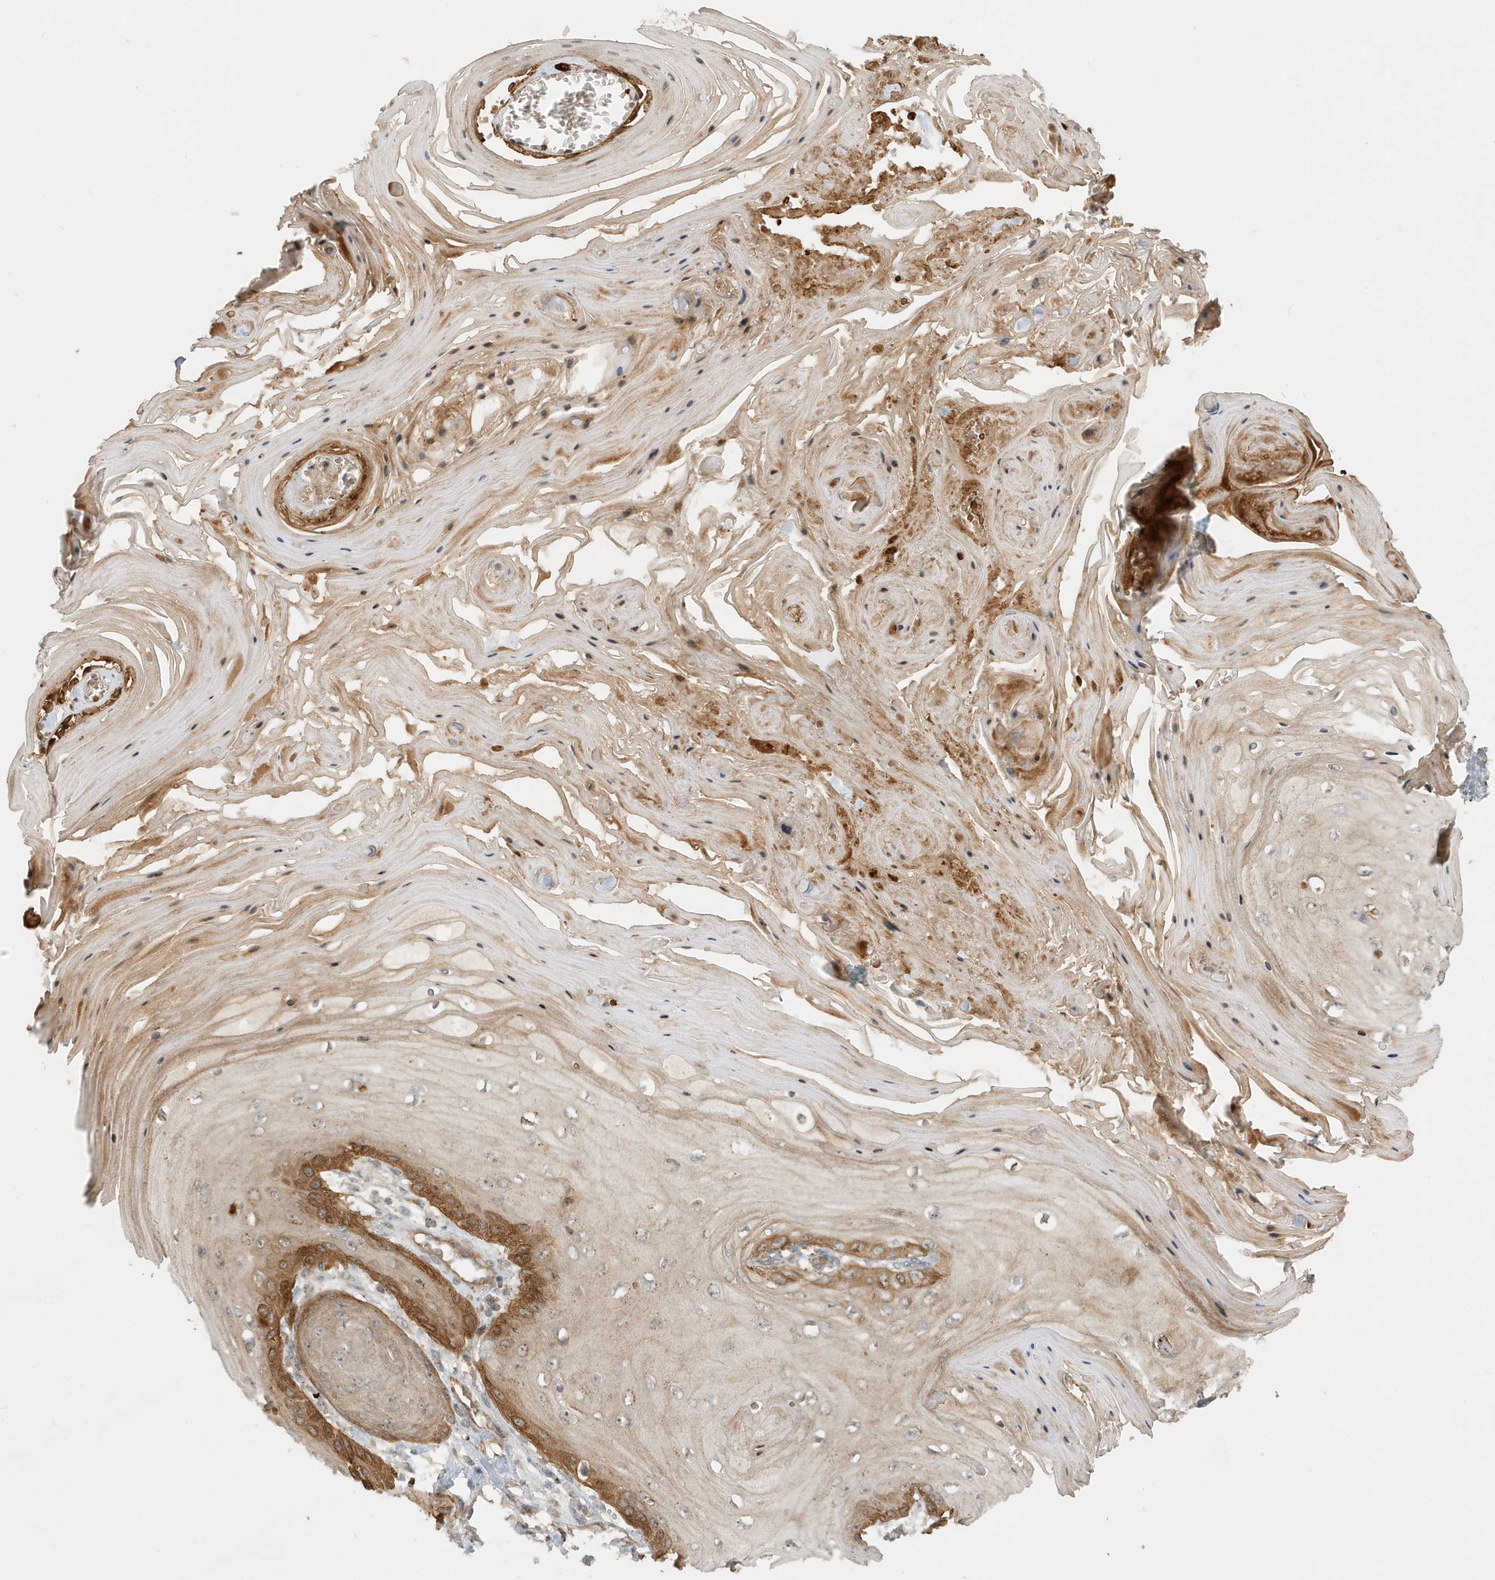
{"staining": {"intensity": "moderate", "quantity": "25%-75%", "location": "cytoplasmic/membranous"}, "tissue": "skin cancer", "cell_type": "Tumor cells", "image_type": "cancer", "snomed": [{"axis": "morphology", "description": "Squamous cell carcinoma, NOS"}, {"axis": "topography", "description": "Skin"}], "caption": "Immunohistochemical staining of human skin squamous cell carcinoma demonstrates moderate cytoplasmic/membranous protein staining in approximately 25%-75% of tumor cells.", "gene": "FYCO1", "patient": {"sex": "male", "age": 74}}